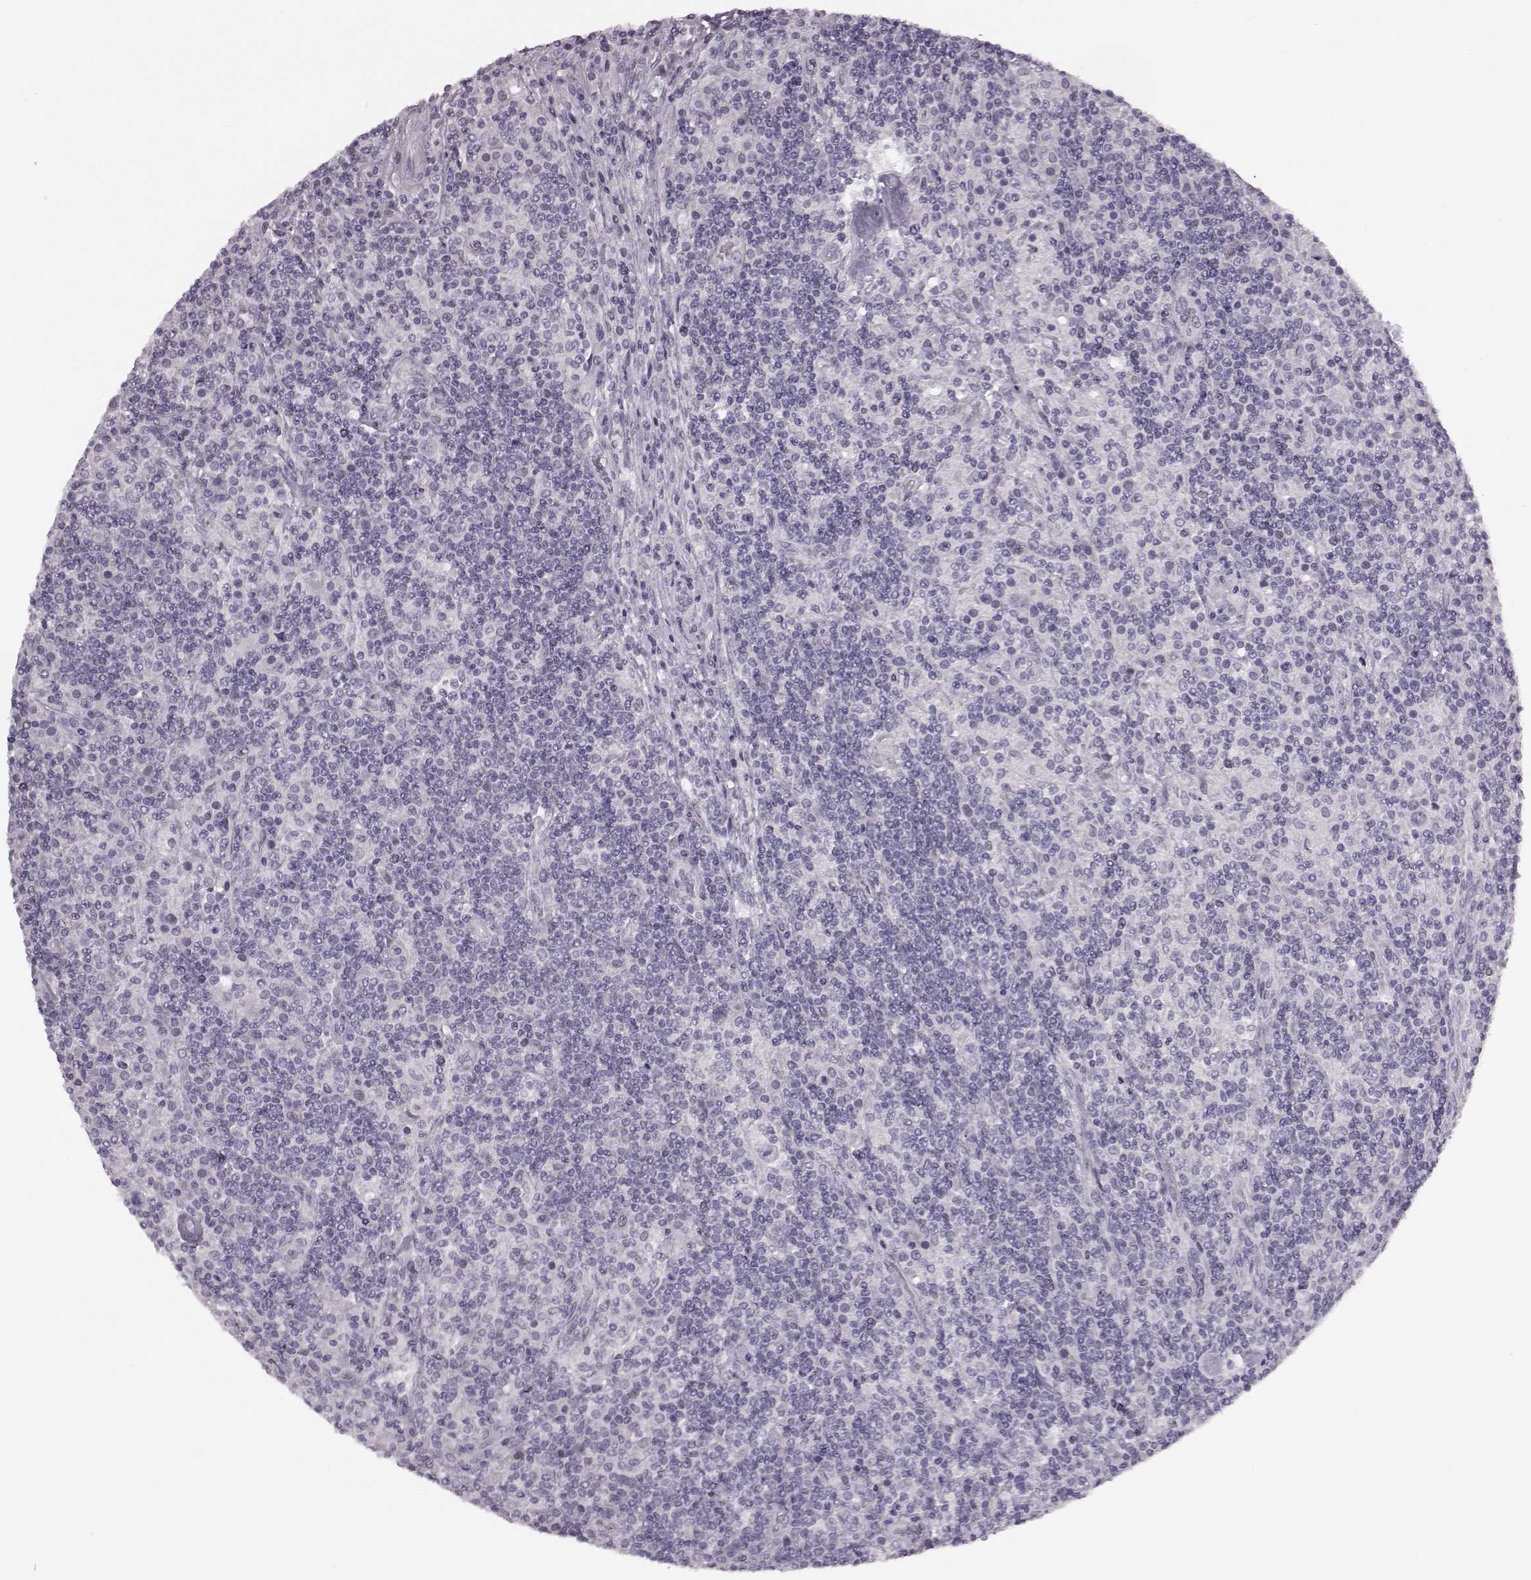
{"staining": {"intensity": "negative", "quantity": "none", "location": "none"}, "tissue": "lymphoma", "cell_type": "Tumor cells", "image_type": "cancer", "snomed": [{"axis": "morphology", "description": "Hodgkin's disease, NOS"}, {"axis": "topography", "description": "Lymph node"}], "caption": "IHC of lymphoma demonstrates no positivity in tumor cells.", "gene": "SEMG2", "patient": {"sex": "male", "age": 70}}